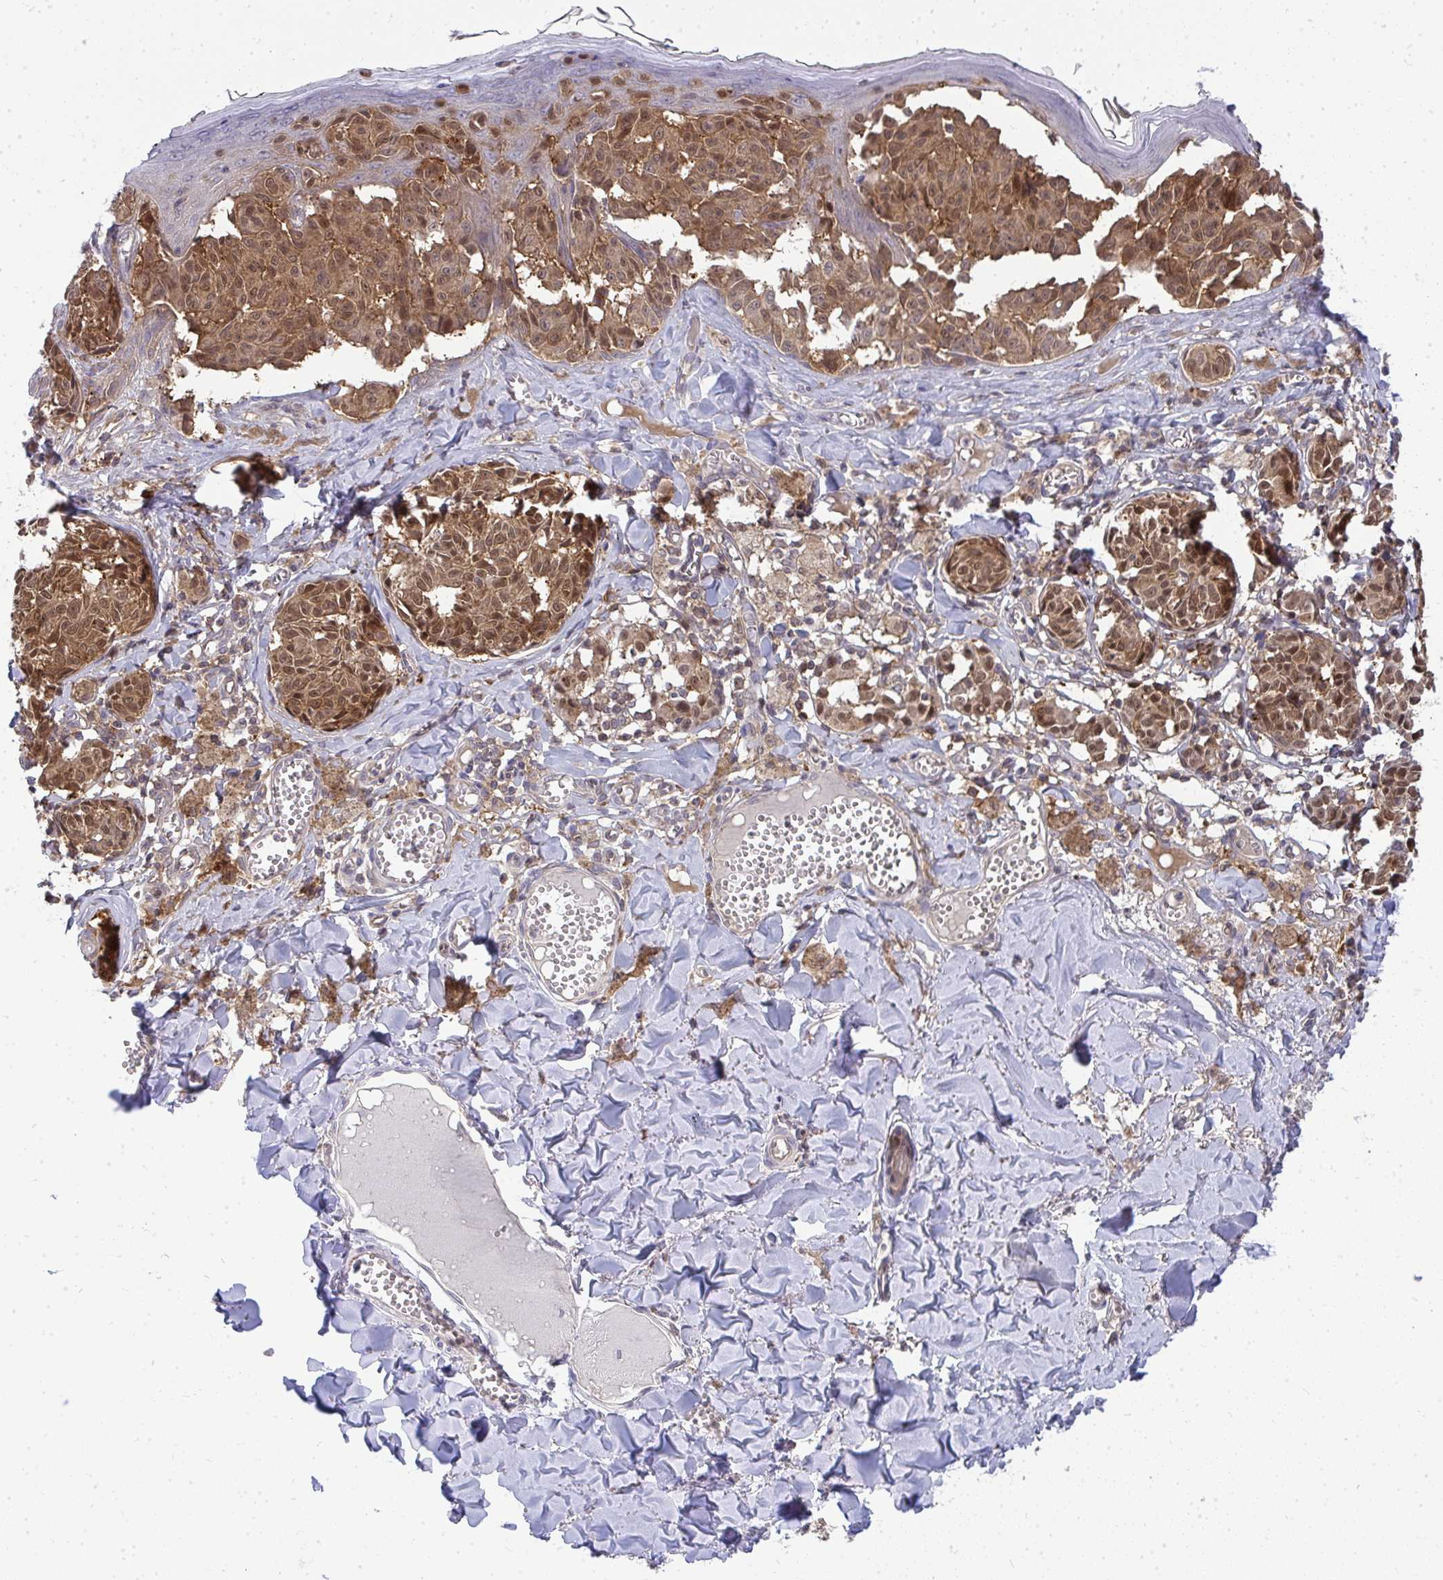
{"staining": {"intensity": "moderate", "quantity": ">75%", "location": "cytoplasmic/membranous"}, "tissue": "melanoma", "cell_type": "Tumor cells", "image_type": "cancer", "snomed": [{"axis": "morphology", "description": "Malignant melanoma, NOS"}, {"axis": "topography", "description": "Skin"}], "caption": "A brown stain labels moderate cytoplasmic/membranous positivity of a protein in malignant melanoma tumor cells.", "gene": "HDHD2", "patient": {"sex": "female", "age": 43}}